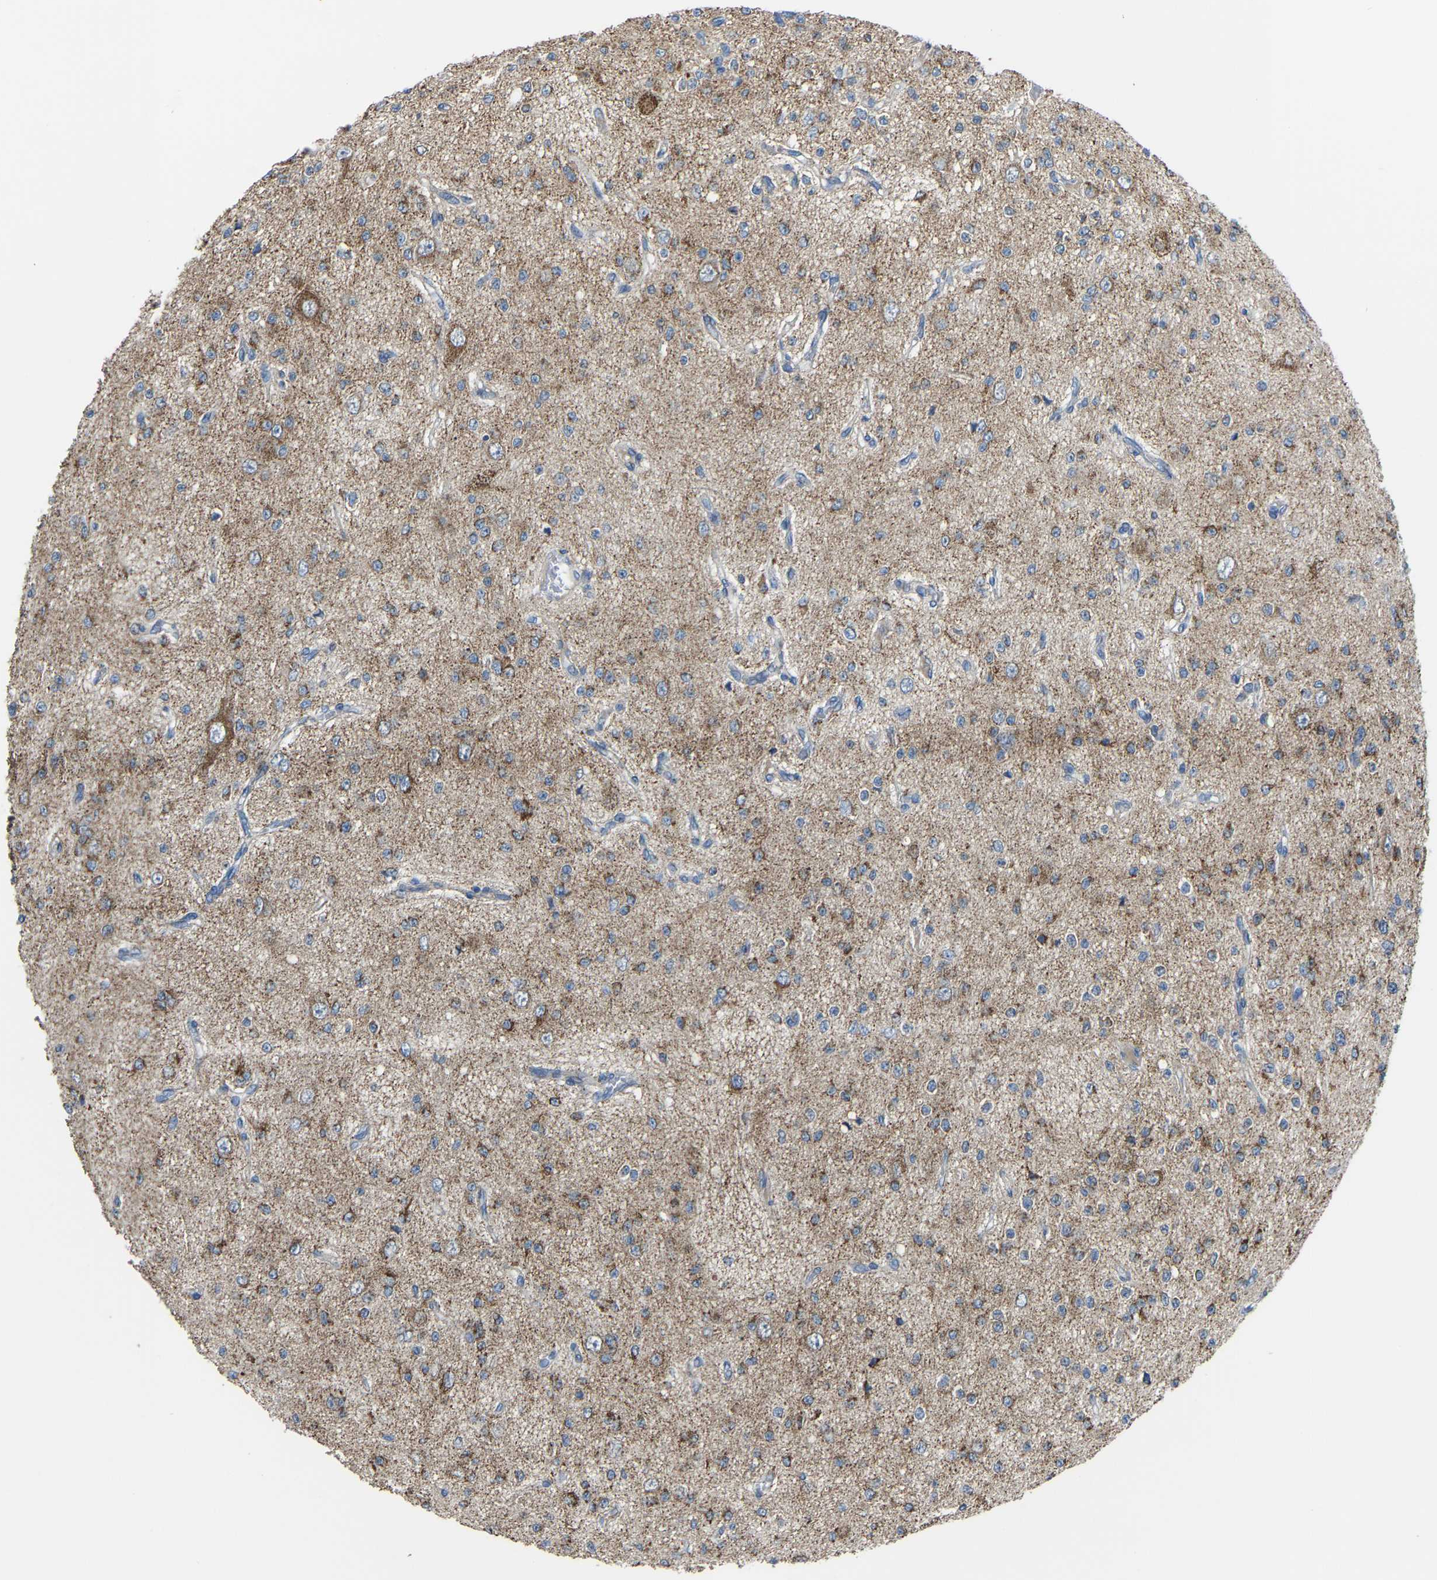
{"staining": {"intensity": "moderate", "quantity": ">75%", "location": "cytoplasmic/membranous"}, "tissue": "glioma", "cell_type": "Tumor cells", "image_type": "cancer", "snomed": [{"axis": "morphology", "description": "Glioma, malignant, Low grade"}, {"axis": "topography", "description": "Brain"}], "caption": "This image exhibits glioma stained with immunohistochemistry to label a protein in brown. The cytoplasmic/membranous of tumor cells show moderate positivity for the protein. Nuclei are counter-stained blue.", "gene": "CANT1", "patient": {"sex": "male", "age": 38}}